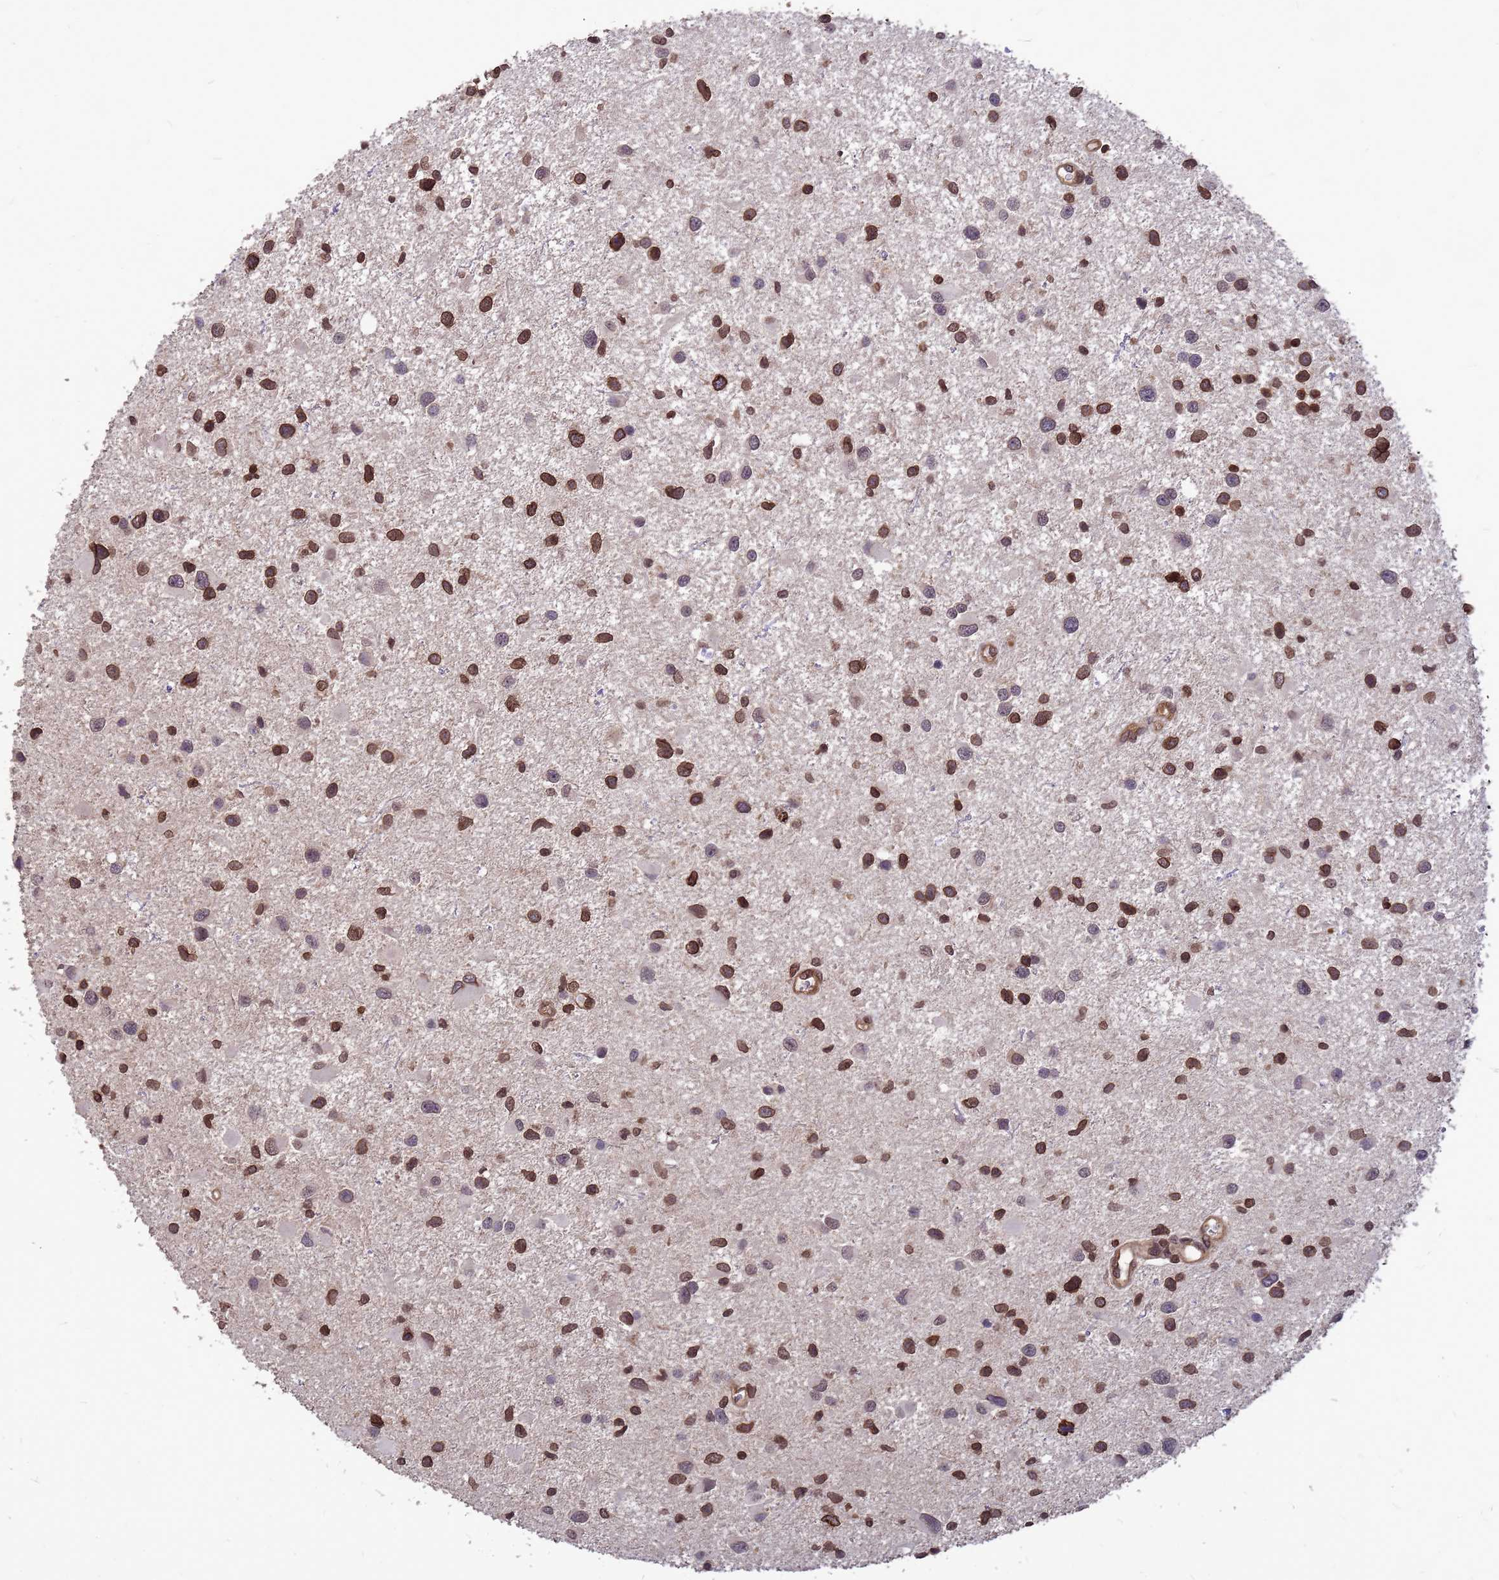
{"staining": {"intensity": "moderate", "quantity": ">75%", "location": "nuclear"}, "tissue": "glioma", "cell_type": "Tumor cells", "image_type": "cancer", "snomed": [{"axis": "morphology", "description": "Glioma, malignant, Low grade"}, {"axis": "topography", "description": "Brain"}], "caption": "Tumor cells exhibit medium levels of moderate nuclear staining in approximately >75% of cells in low-grade glioma (malignant). Using DAB (3,3'-diaminobenzidine) (brown) and hematoxylin (blue) stains, captured at high magnification using brightfield microscopy.", "gene": "C1orf35", "patient": {"sex": "female", "age": 32}}